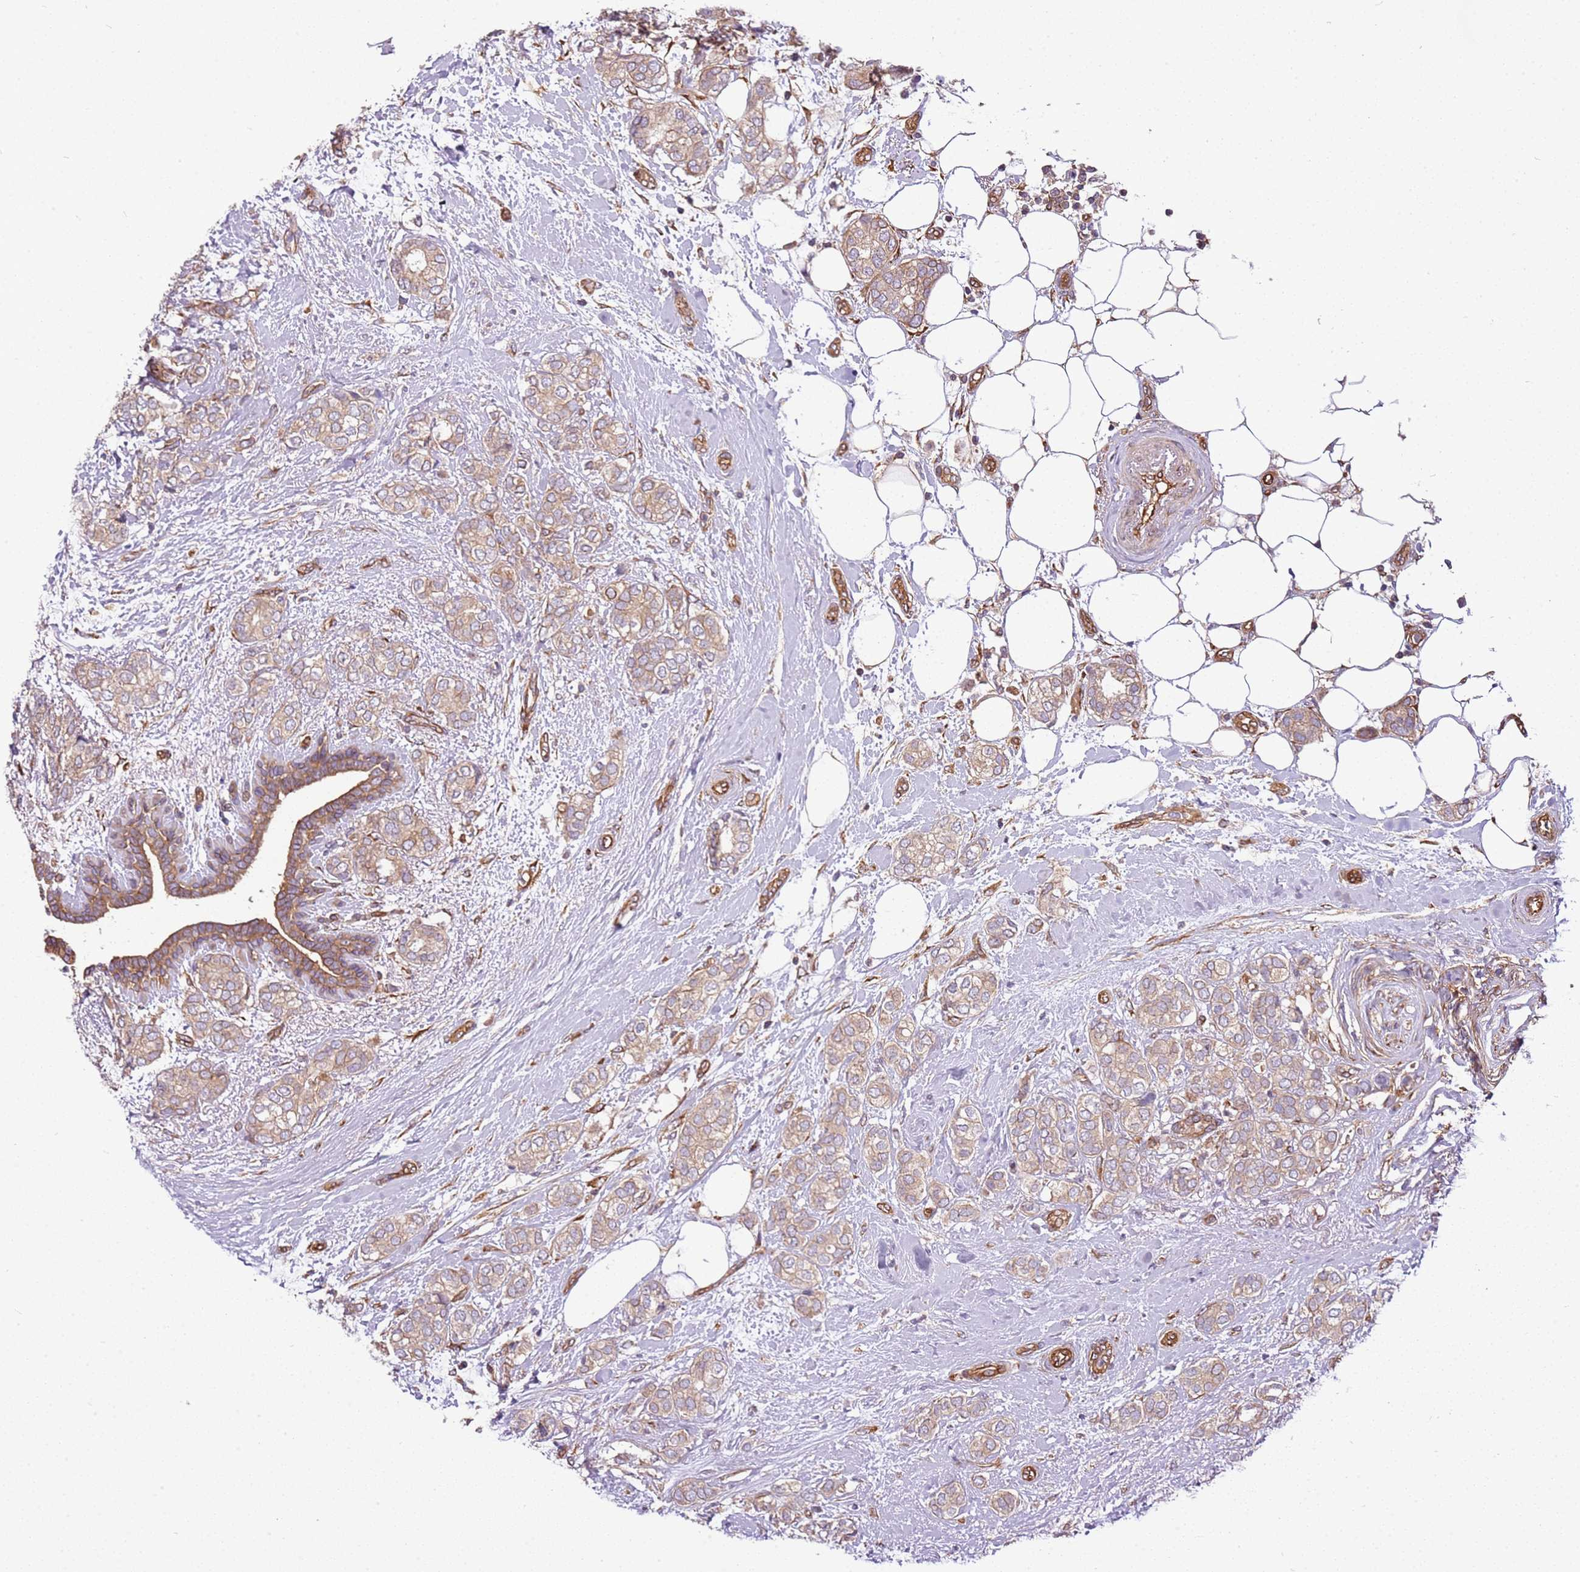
{"staining": {"intensity": "weak", "quantity": "<25%", "location": "cytoplasmic/membranous"}, "tissue": "breast cancer", "cell_type": "Tumor cells", "image_type": "cancer", "snomed": [{"axis": "morphology", "description": "Duct carcinoma"}, {"axis": "topography", "description": "Breast"}], "caption": "A photomicrograph of human breast cancer is negative for staining in tumor cells.", "gene": "GNL1", "patient": {"sex": "female", "age": 73}}